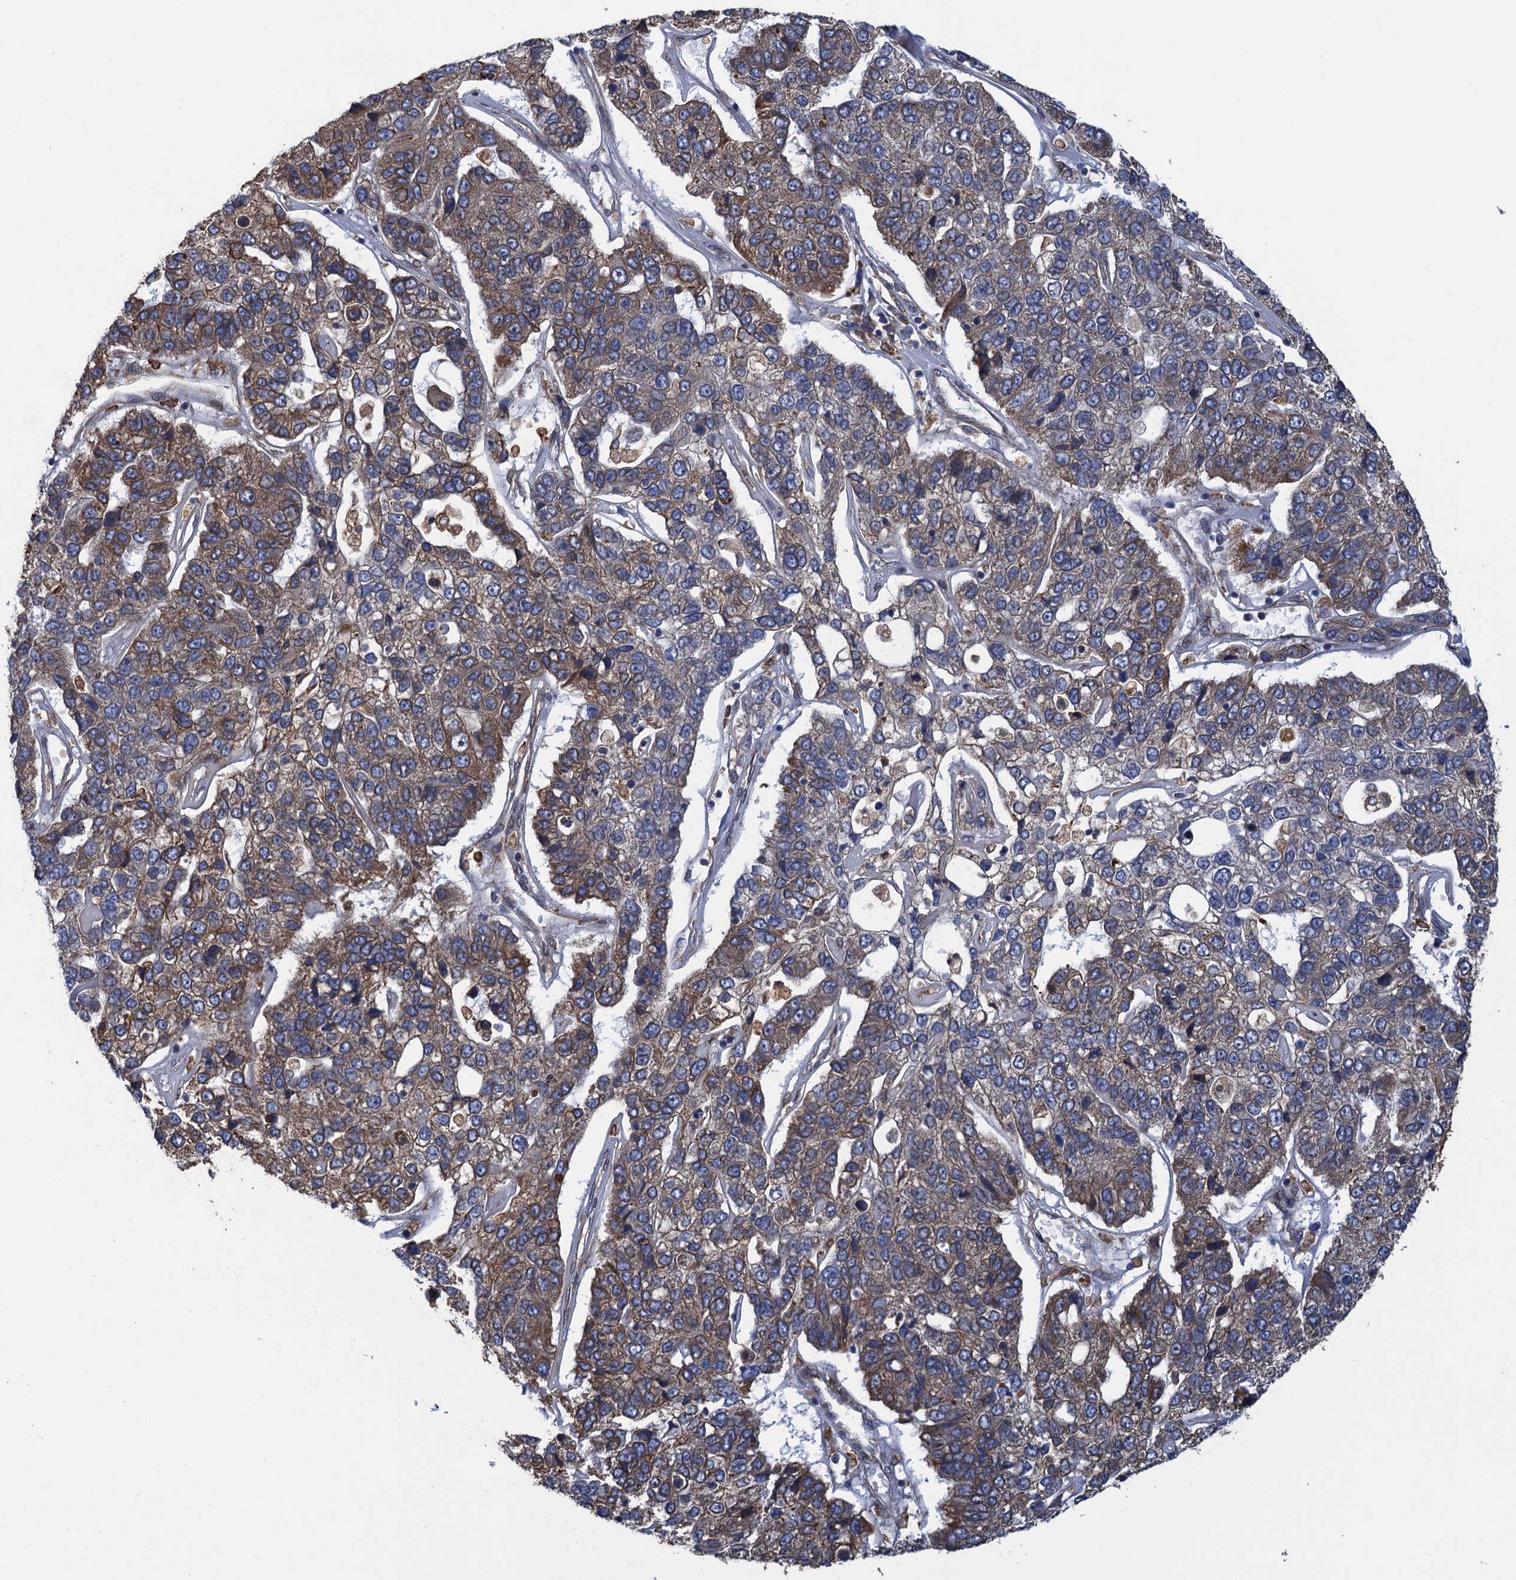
{"staining": {"intensity": "moderate", "quantity": "<25%", "location": "cytoplasmic/membranous"}, "tissue": "pancreatic cancer", "cell_type": "Tumor cells", "image_type": "cancer", "snomed": [{"axis": "morphology", "description": "Adenocarcinoma, NOS"}, {"axis": "topography", "description": "Pancreas"}], "caption": "Tumor cells exhibit low levels of moderate cytoplasmic/membranous expression in about <25% of cells in adenocarcinoma (pancreatic).", "gene": "ARMC5", "patient": {"sex": "female", "age": 61}}